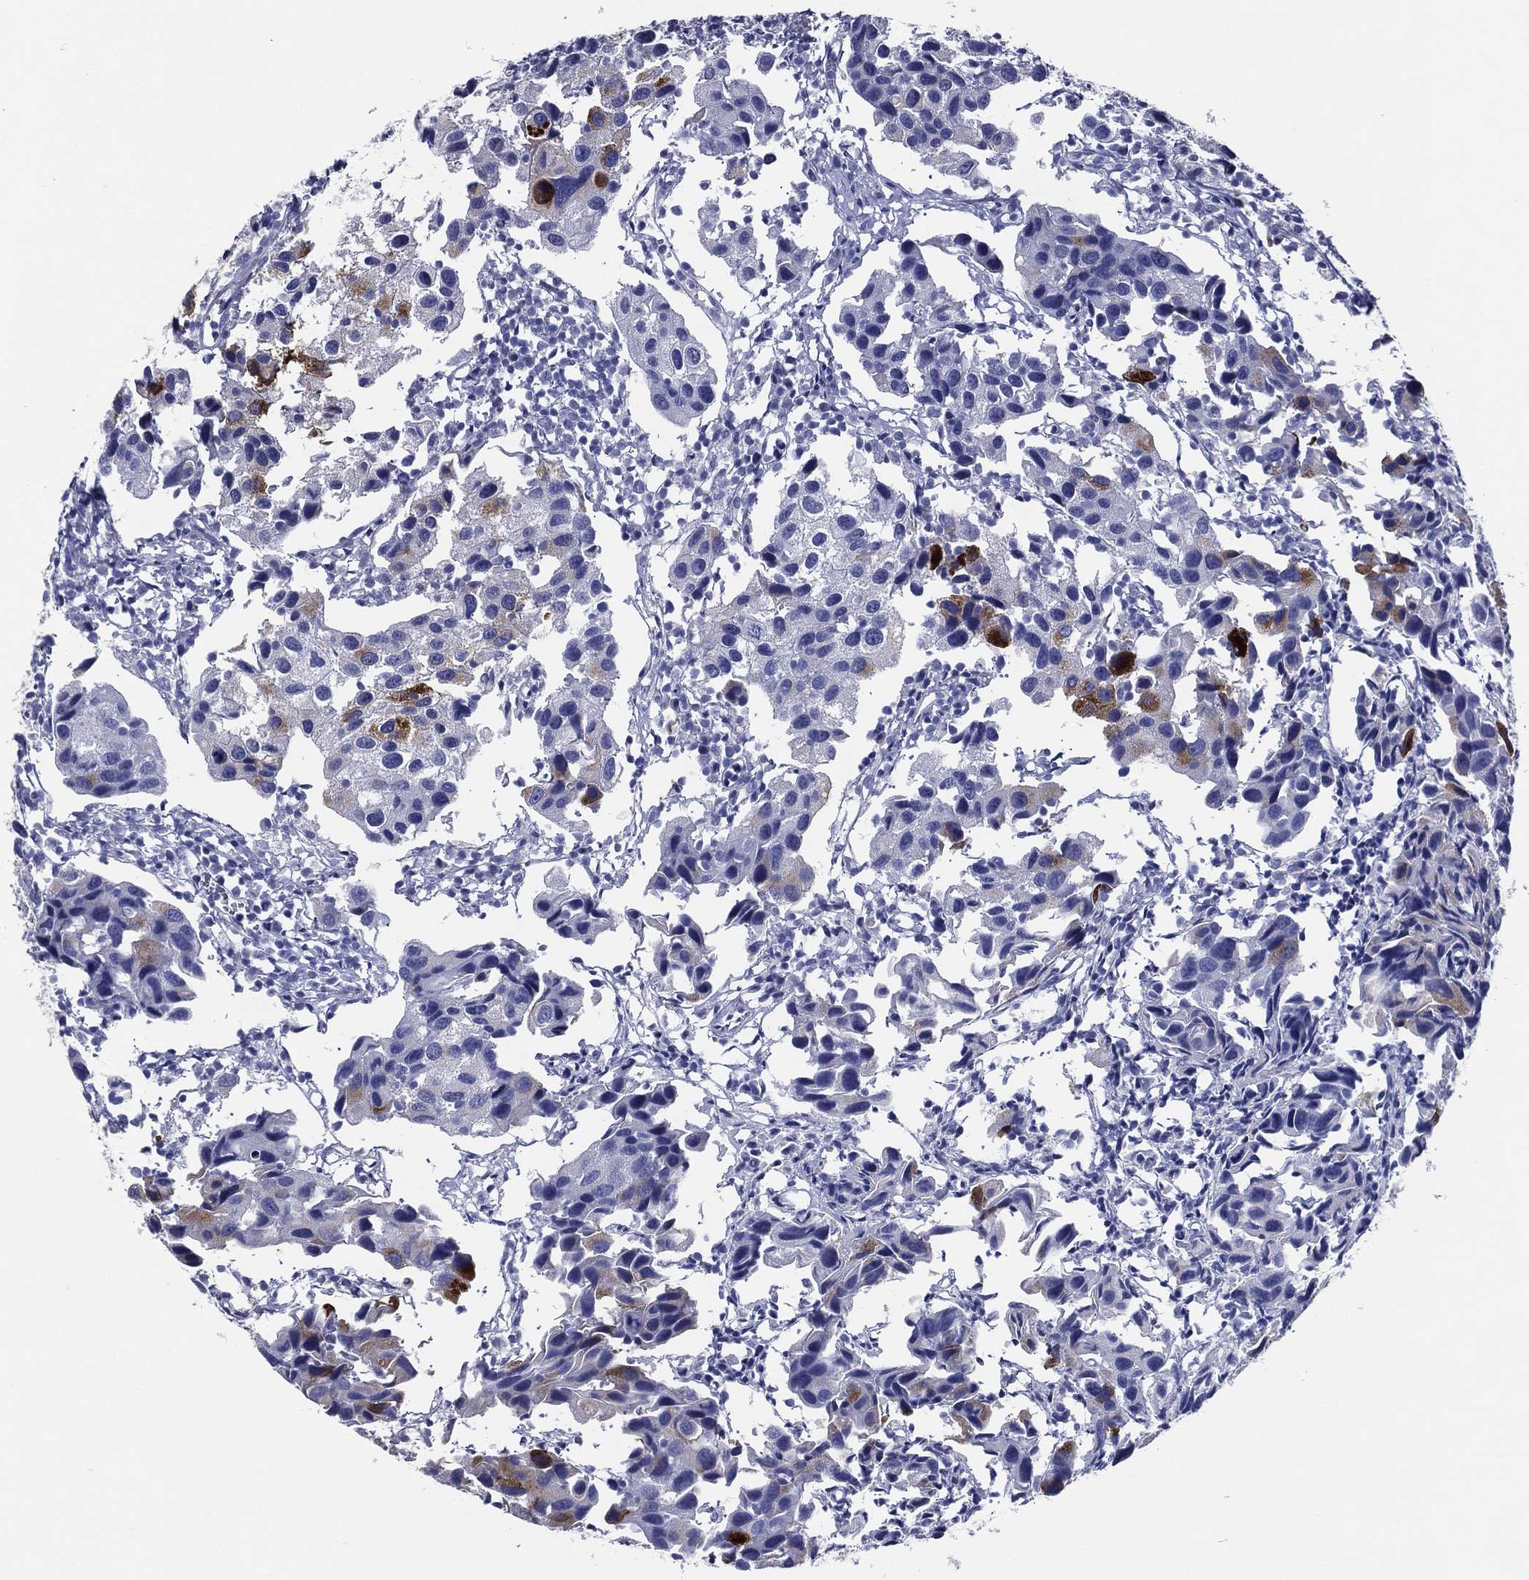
{"staining": {"intensity": "moderate", "quantity": "<25%", "location": "cytoplasmic/membranous"}, "tissue": "urothelial cancer", "cell_type": "Tumor cells", "image_type": "cancer", "snomed": [{"axis": "morphology", "description": "Urothelial carcinoma, High grade"}, {"axis": "topography", "description": "Urinary bladder"}], "caption": "High-magnification brightfield microscopy of urothelial cancer stained with DAB (brown) and counterstained with hematoxylin (blue). tumor cells exhibit moderate cytoplasmic/membranous staining is present in about<25% of cells.", "gene": "ACE2", "patient": {"sex": "male", "age": 79}}